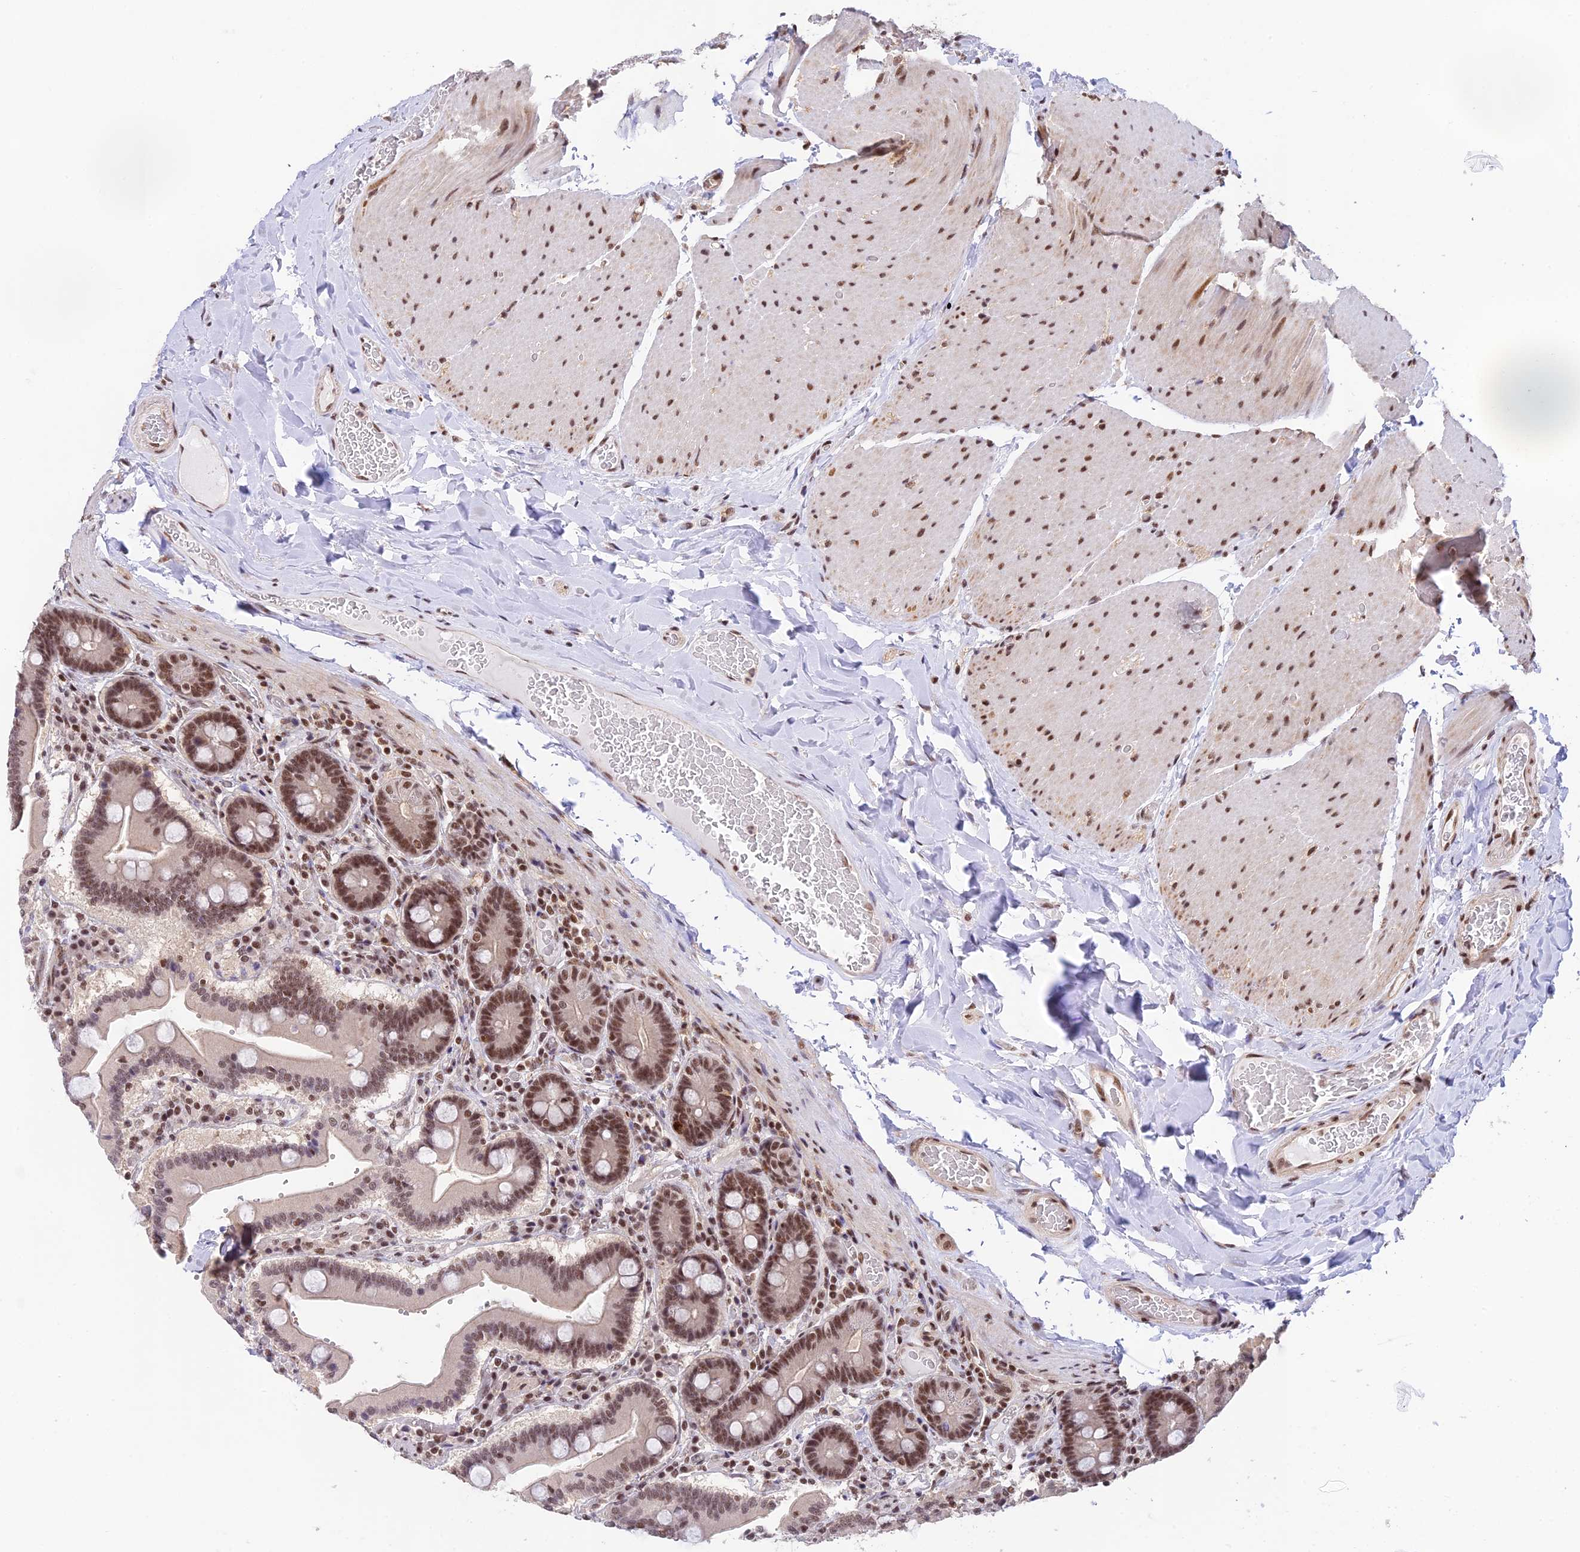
{"staining": {"intensity": "strong", "quantity": ">75%", "location": "nuclear"}, "tissue": "duodenum", "cell_type": "Glandular cells", "image_type": "normal", "snomed": [{"axis": "morphology", "description": "Normal tissue, NOS"}, {"axis": "topography", "description": "Duodenum"}], "caption": "Strong nuclear protein positivity is identified in approximately >75% of glandular cells in duodenum. Nuclei are stained in blue.", "gene": "THAP11", "patient": {"sex": "female", "age": 62}}